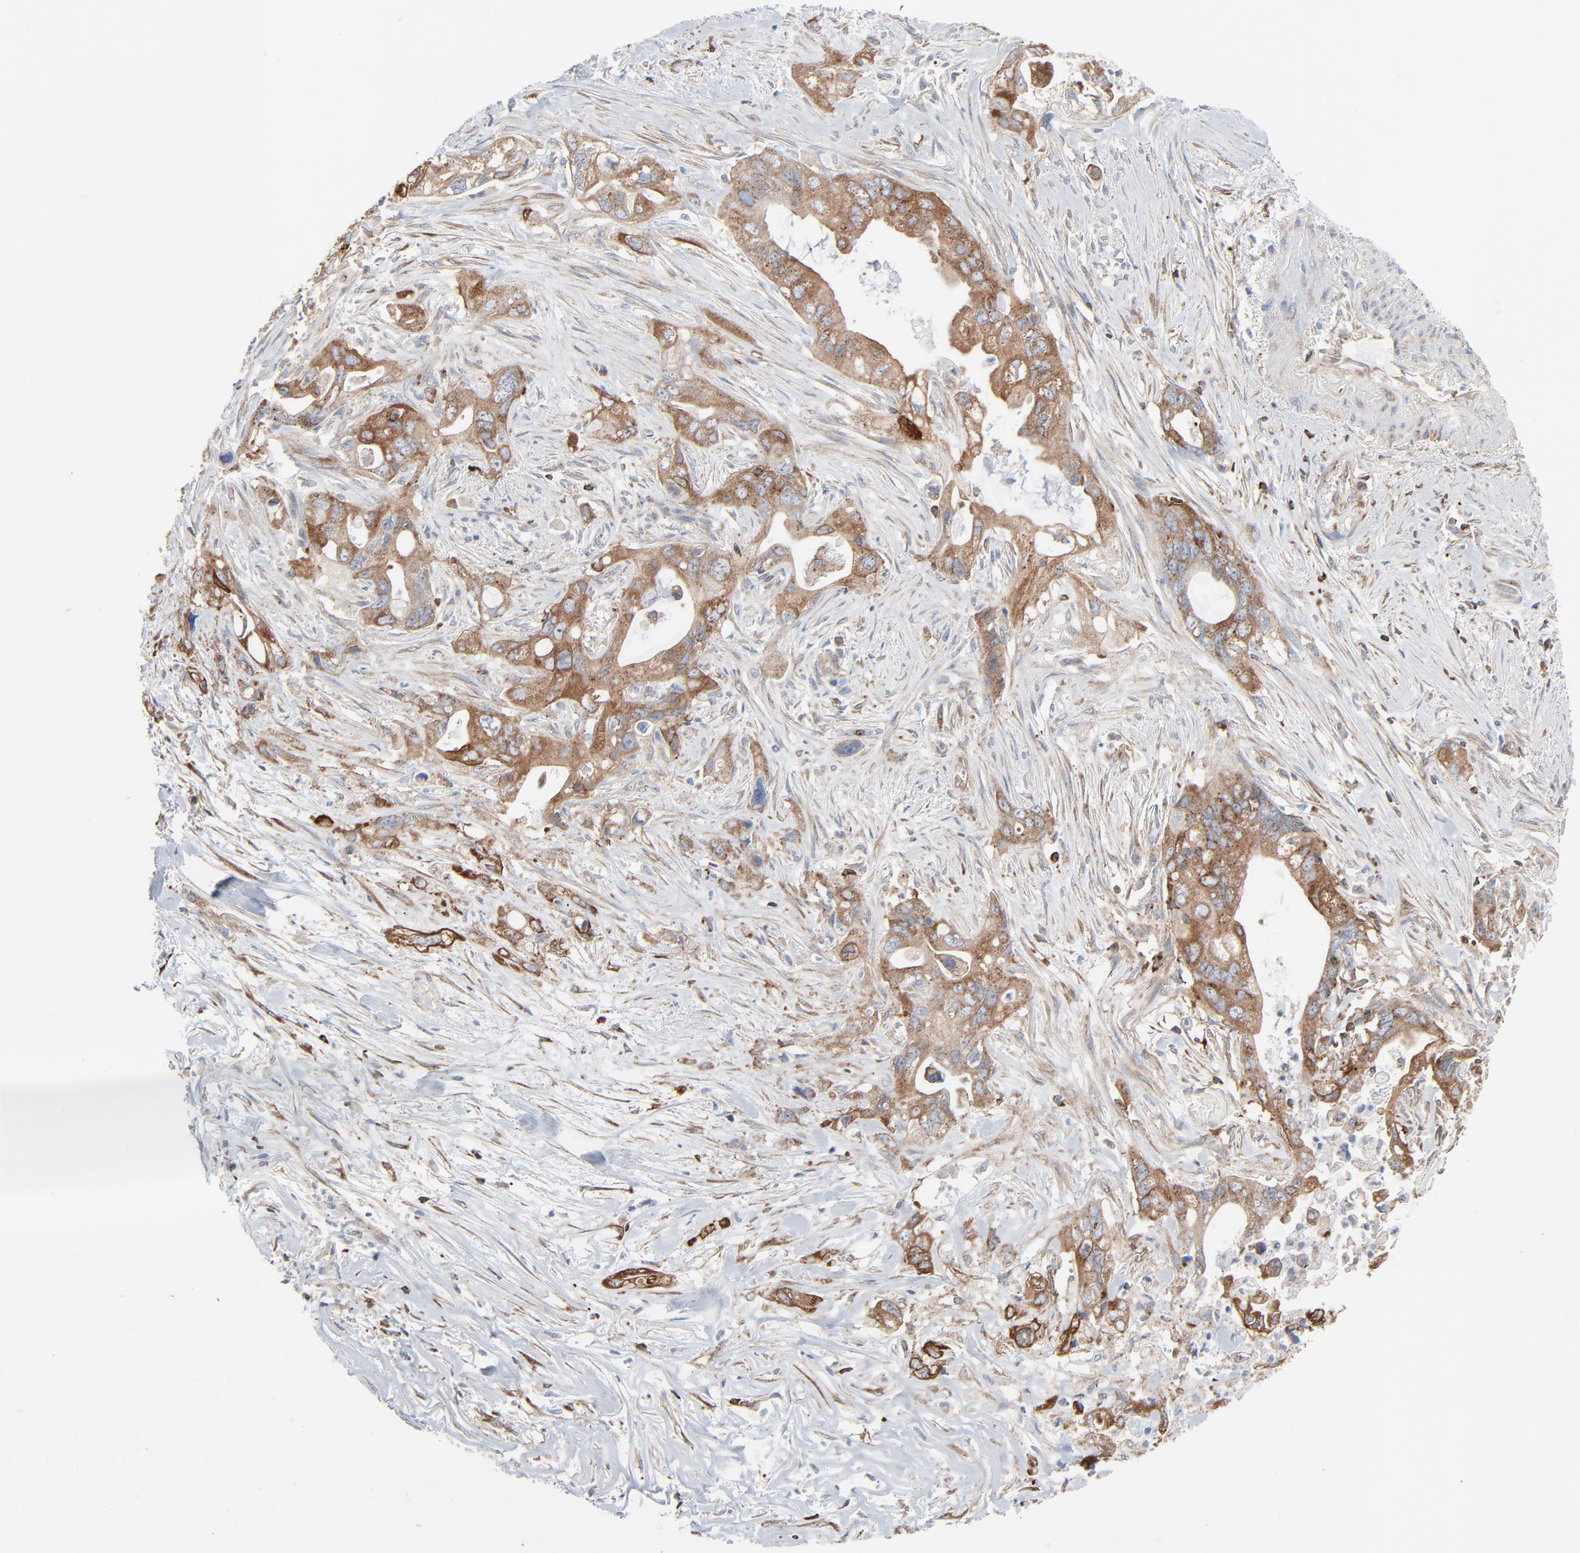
{"staining": {"intensity": "strong", "quantity": ">75%", "location": "cytoplasmic/membranous"}, "tissue": "pancreatic cancer", "cell_type": "Tumor cells", "image_type": "cancer", "snomed": [{"axis": "morphology", "description": "Normal tissue, NOS"}, {"axis": "topography", "description": "Pancreas"}], "caption": "This image shows pancreatic cancer stained with immunohistochemistry (IHC) to label a protein in brown. The cytoplasmic/membranous of tumor cells show strong positivity for the protein. Nuclei are counter-stained blue.", "gene": "OPTN", "patient": {"sex": "male", "age": 42}}